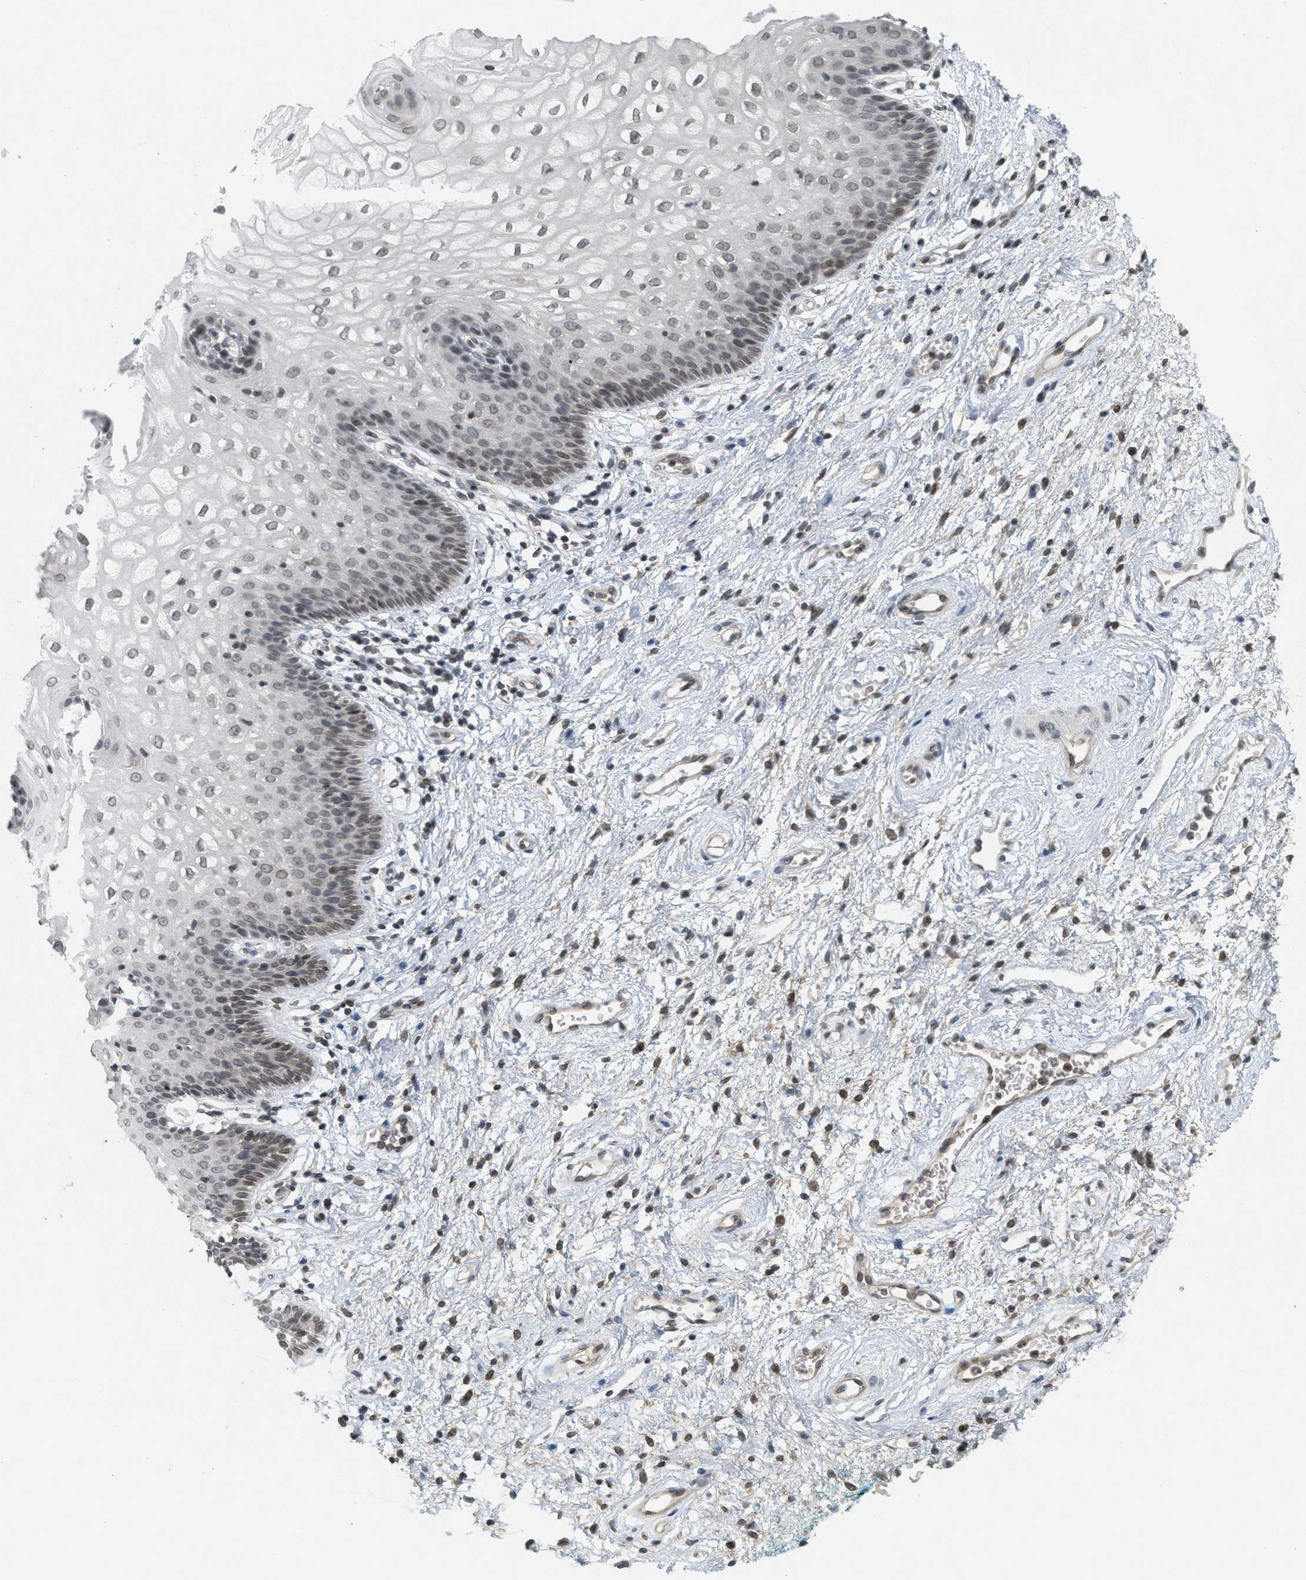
{"staining": {"intensity": "moderate", "quantity": "25%-75%", "location": "nuclear"}, "tissue": "vagina", "cell_type": "Squamous epithelial cells", "image_type": "normal", "snomed": [{"axis": "morphology", "description": "Normal tissue, NOS"}, {"axis": "topography", "description": "Vagina"}], "caption": "Brown immunohistochemical staining in normal human vagina displays moderate nuclear positivity in approximately 25%-75% of squamous epithelial cells.", "gene": "ABHD6", "patient": {"sex": "female", "age": 34}}